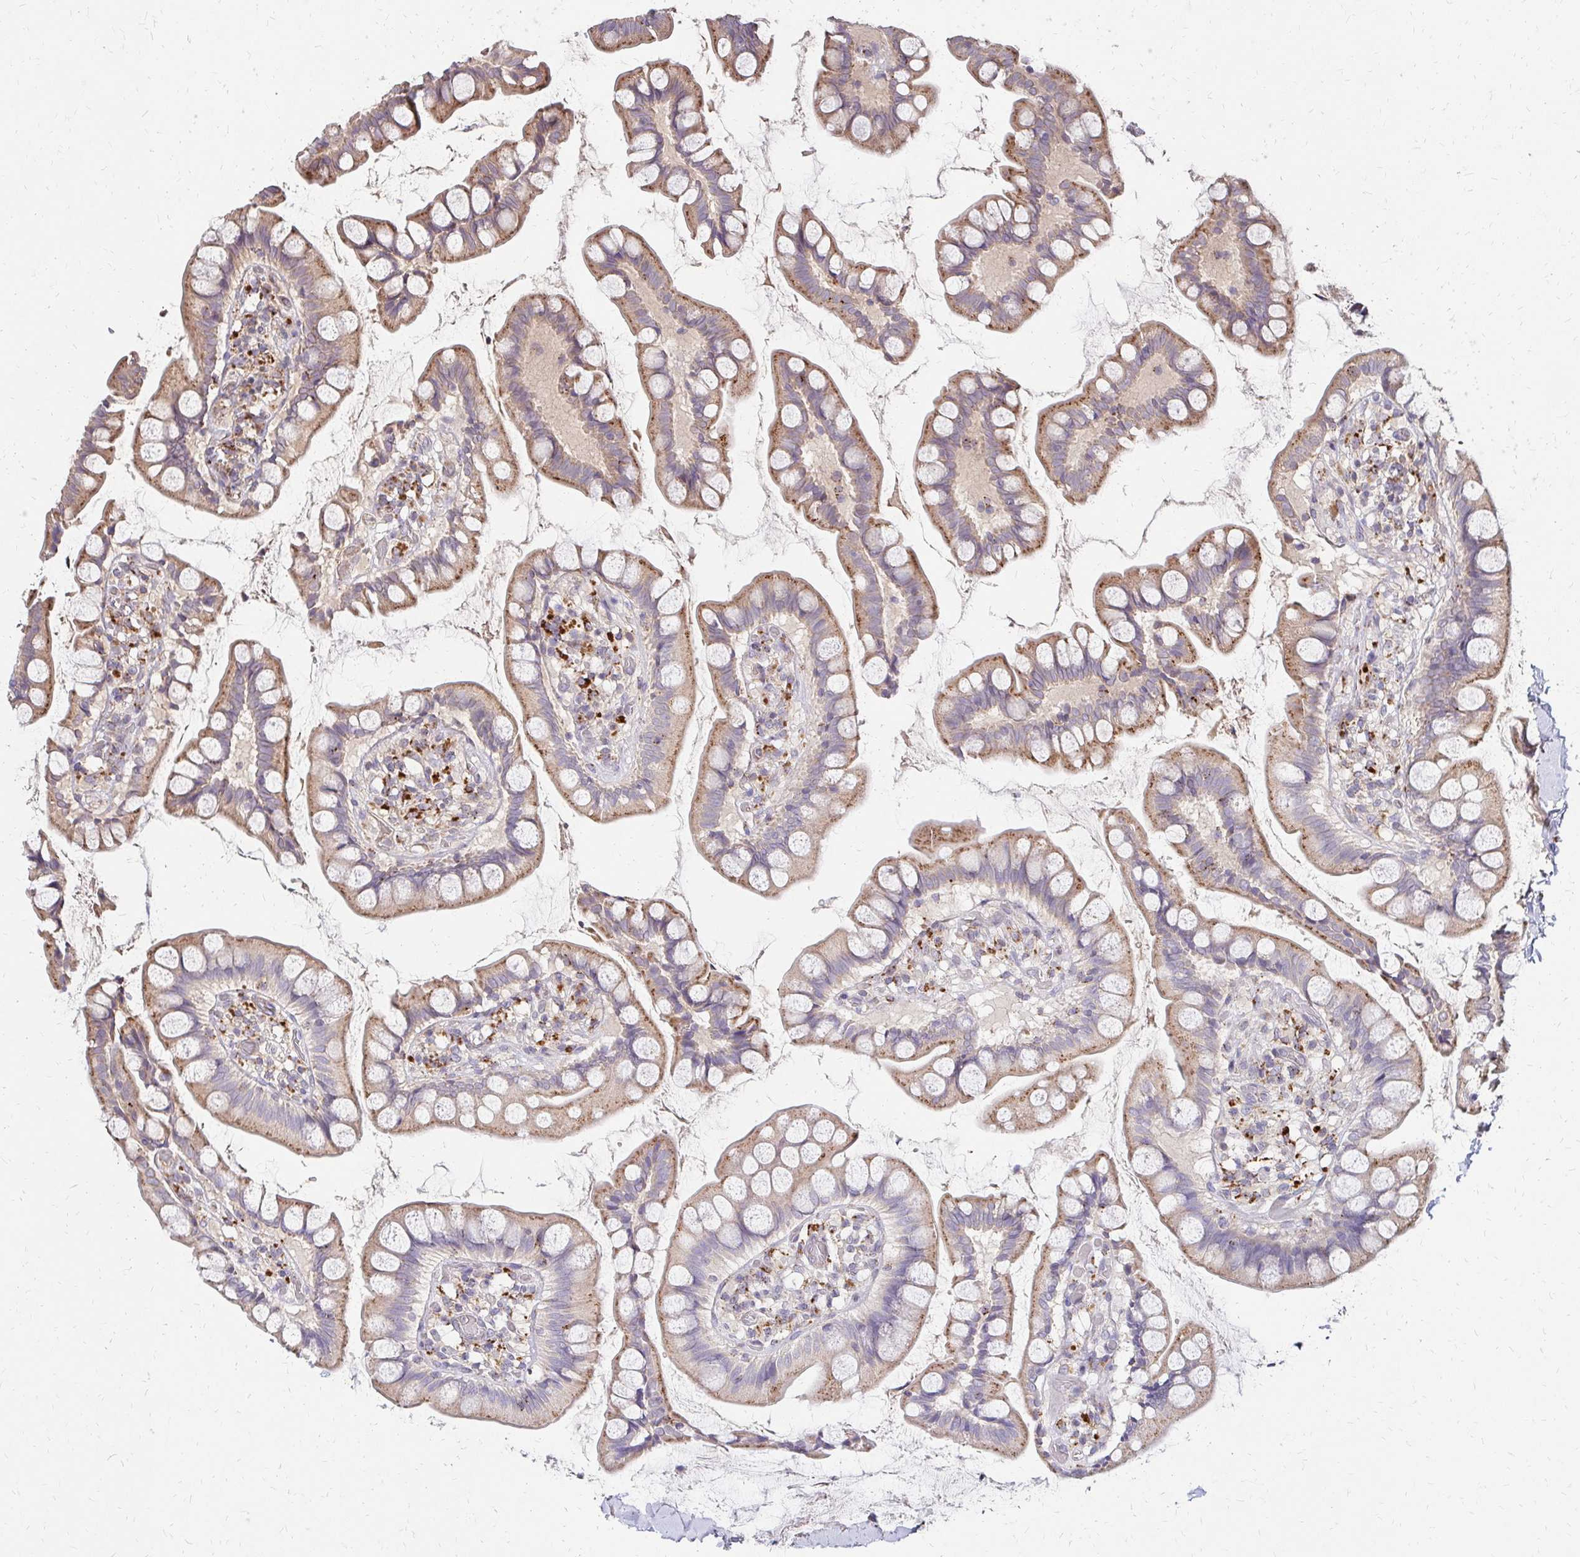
{"staining": {"intensity": "moderate", "quantity": "25%-75%", "location": "cytoplasmic/membranous"}, "tissue": "small intestine", "cell_type": "Glandular cells", "image_type": "normal", "snomed": [{"axis": "morphology", "description": "Normal tissue, NOS"}, {"axis": "topography", "description": "Small intestine"}], "caption": "Immunohistochemistry micrograph of benign human small intestine stained for a protein (brown), which demonstrates medium levels of moderate cytoplasmic/membranous staining in about 25%-75% of glandular cells.", "gene": "IDUA", "patient": {"sex": "male", "age": 70}}